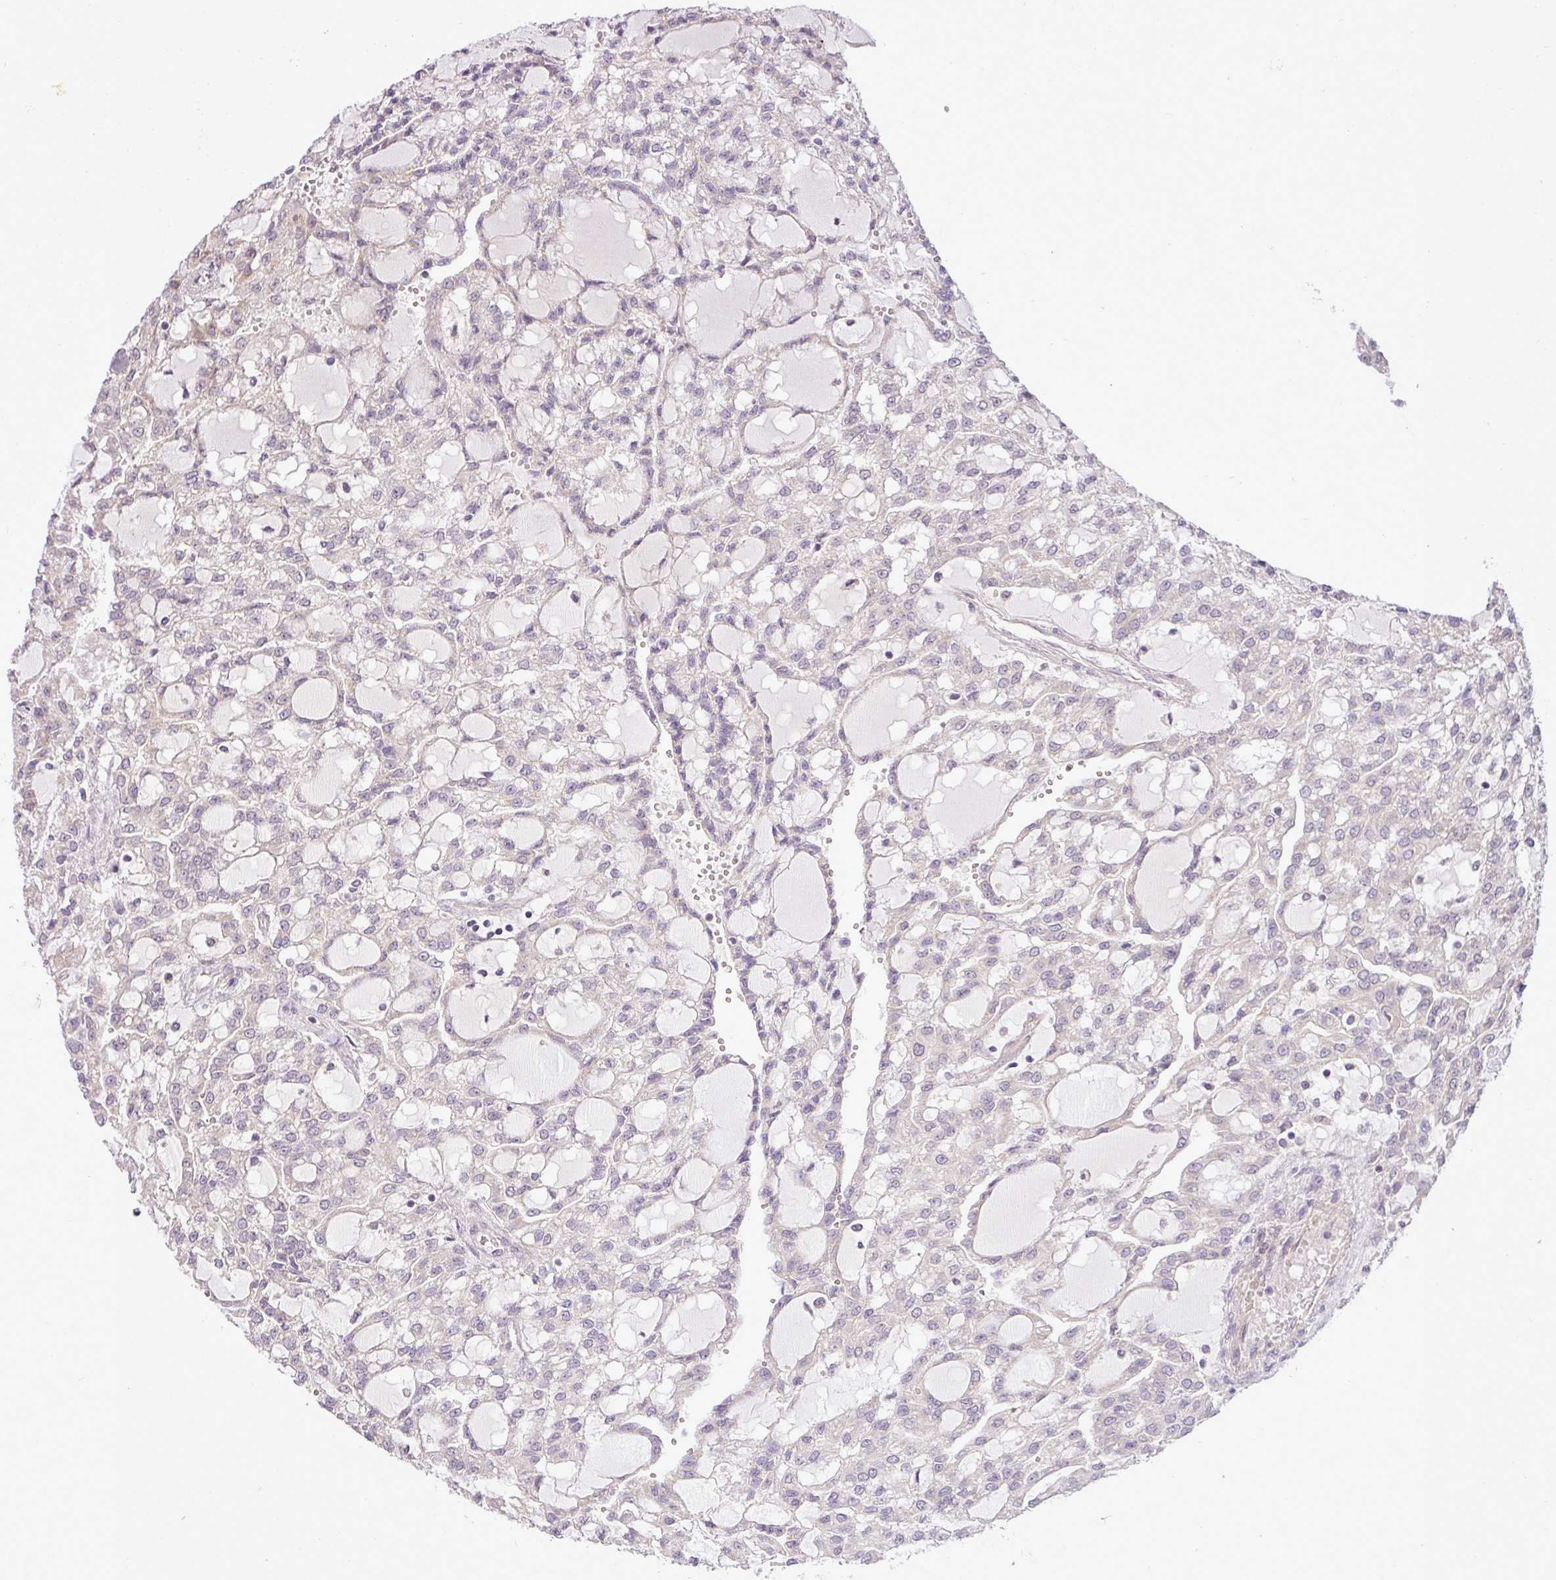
{"staining": {"intensity": "negative", "quantity": "none", "location": "none"}, "tissue": "renal cancer", "cell_type": "Tumor cells", "image_type": "cancer", "snomed": [{"axis": "morphology", "description": "Adenocarcinoma, NOS"}, {"axis": "topography", "description": "Kidney"}], "caption": "The IHC image has no significant positivity in tumor cells of adenocarcinoma (renal) tissue.", "gene": "ZDHHC1", "patient": {"sex": "male", "age": 63}}